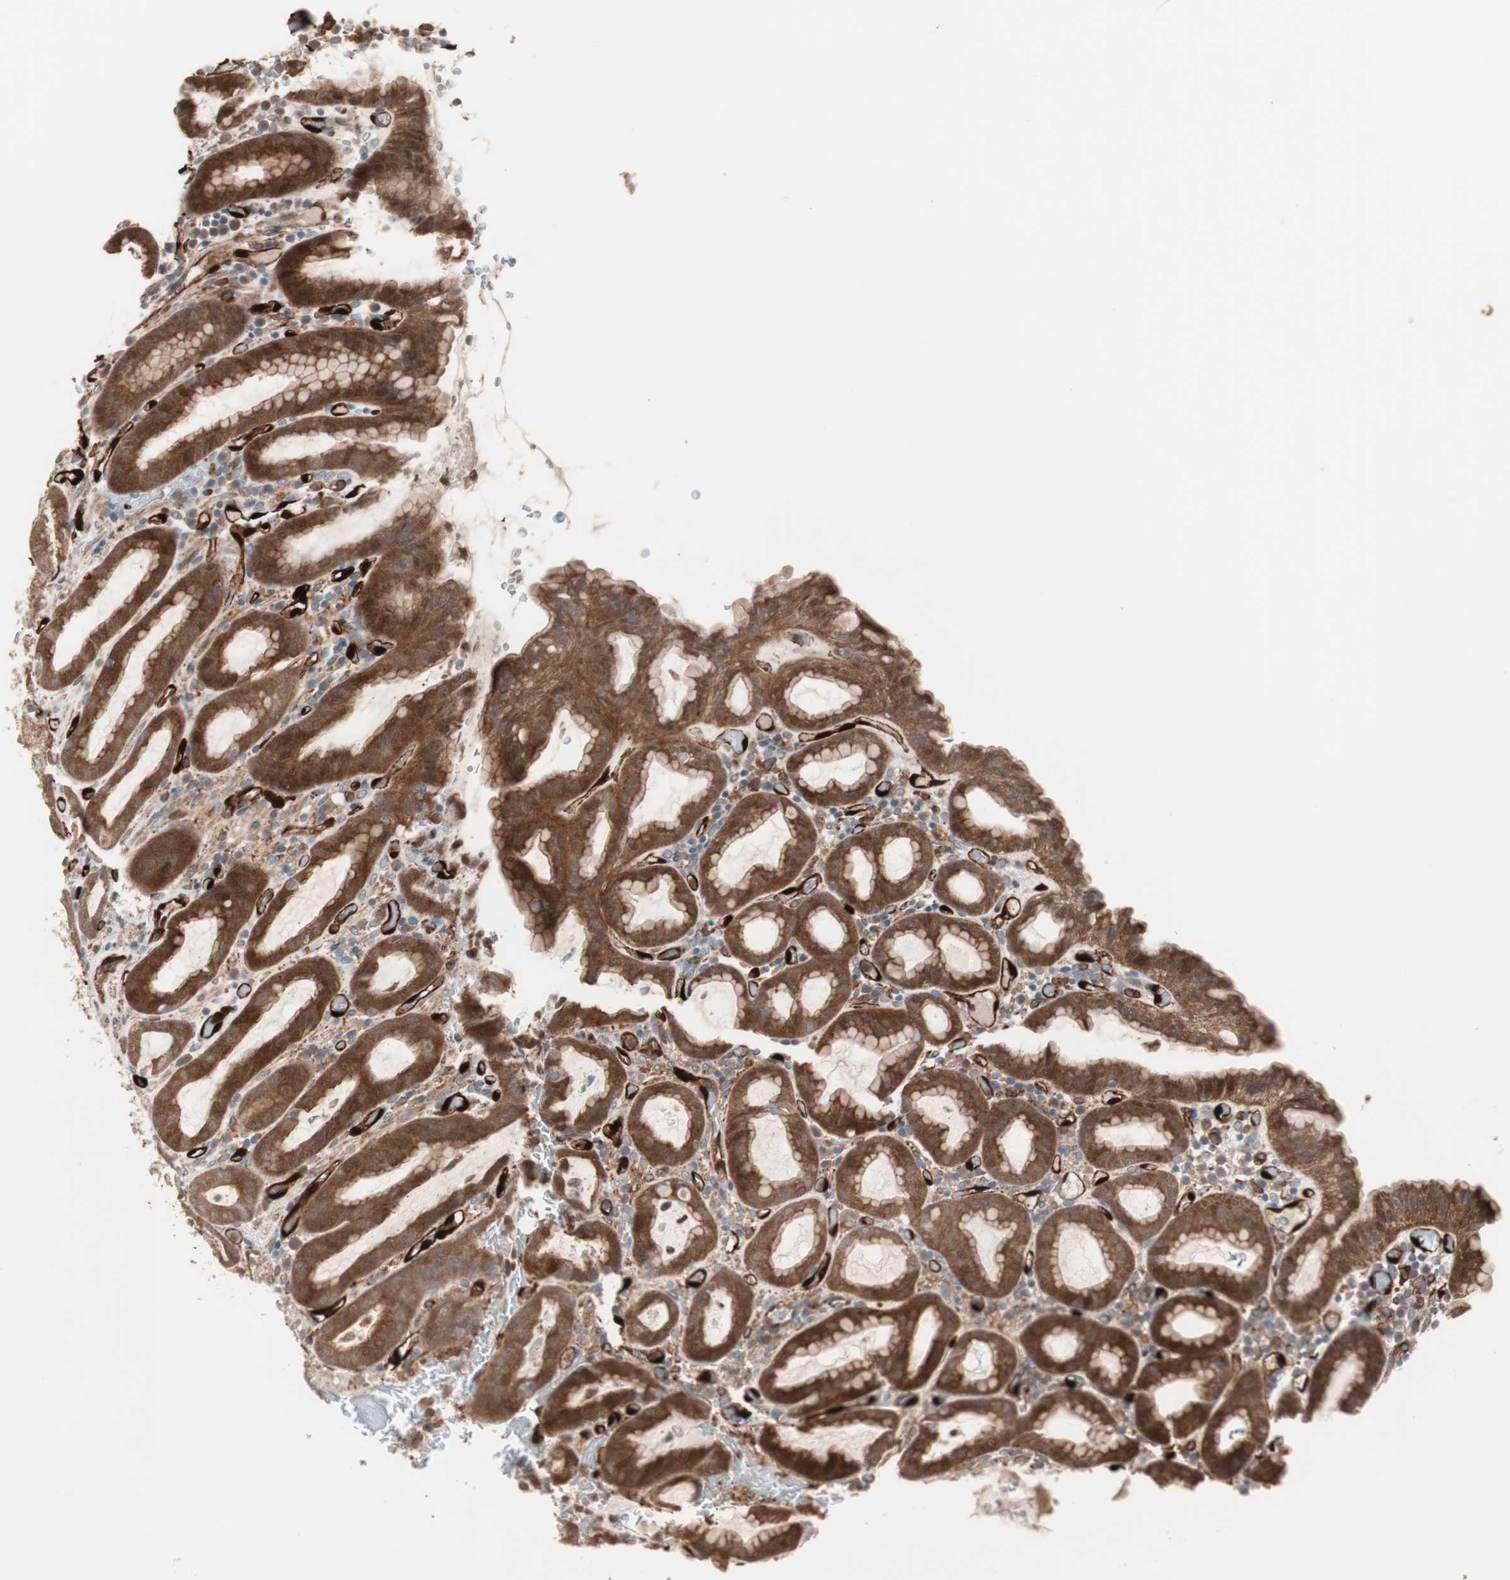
{"staining": {"intensity": "strong", "quantity": ">75%", "location": "cytoplasmic/membranous"}, "tissue": "stomach", "cell_type": "Glandular cells", "image_type": "normal", "snomed": [{"axis": "morphology", "description": "Normal tissue, NOS"}, {"axis": "topography", "description": "Stomach, upper"}], "caption": "There is high levels of strong cytoplasmic/membranous expression in glandular cells of unremarkable stomach, as demonstrated by immunohistochemical staining (brown color).", "gene": "STAB1", "patient": {"sex": "male", "age": 68}}